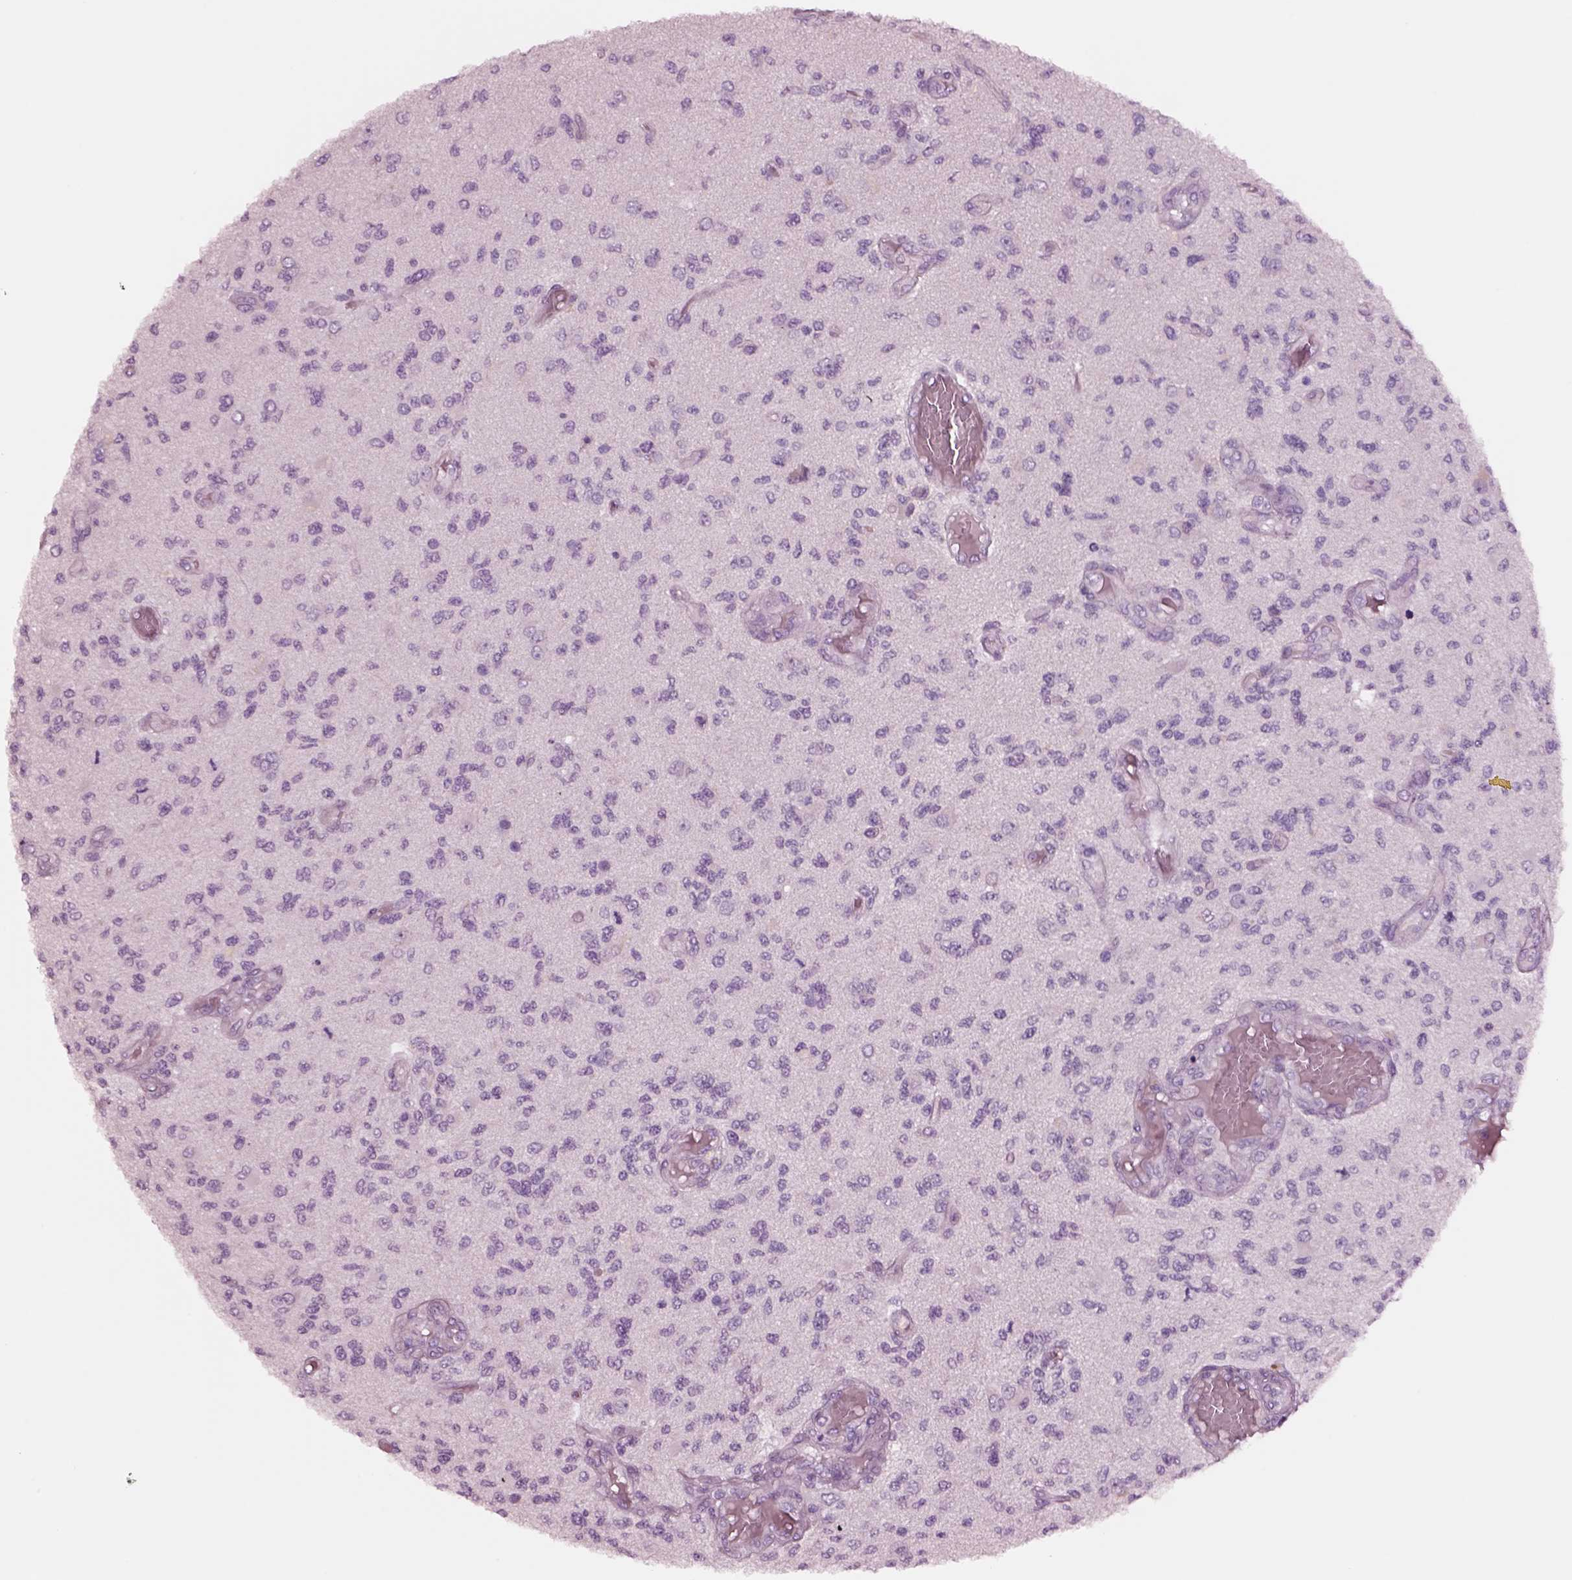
{"staining": {"intensity": "negative", "quantity": "none", "location": "none"}, "tissue": "glioma", "cell_type": "Tumor cells", "image_type": "cancer", "snomed": [{"axis": "morphology", "description": "Glioma, malignant, High grade"}, {"axis": "topography", "description": "Brain"}], "caption": "The image shows no significant staining in tumor cells of high-grade glioma (malignant).", "gene": "NMRK2", "patient": {"sex": "female", "age": 63}}